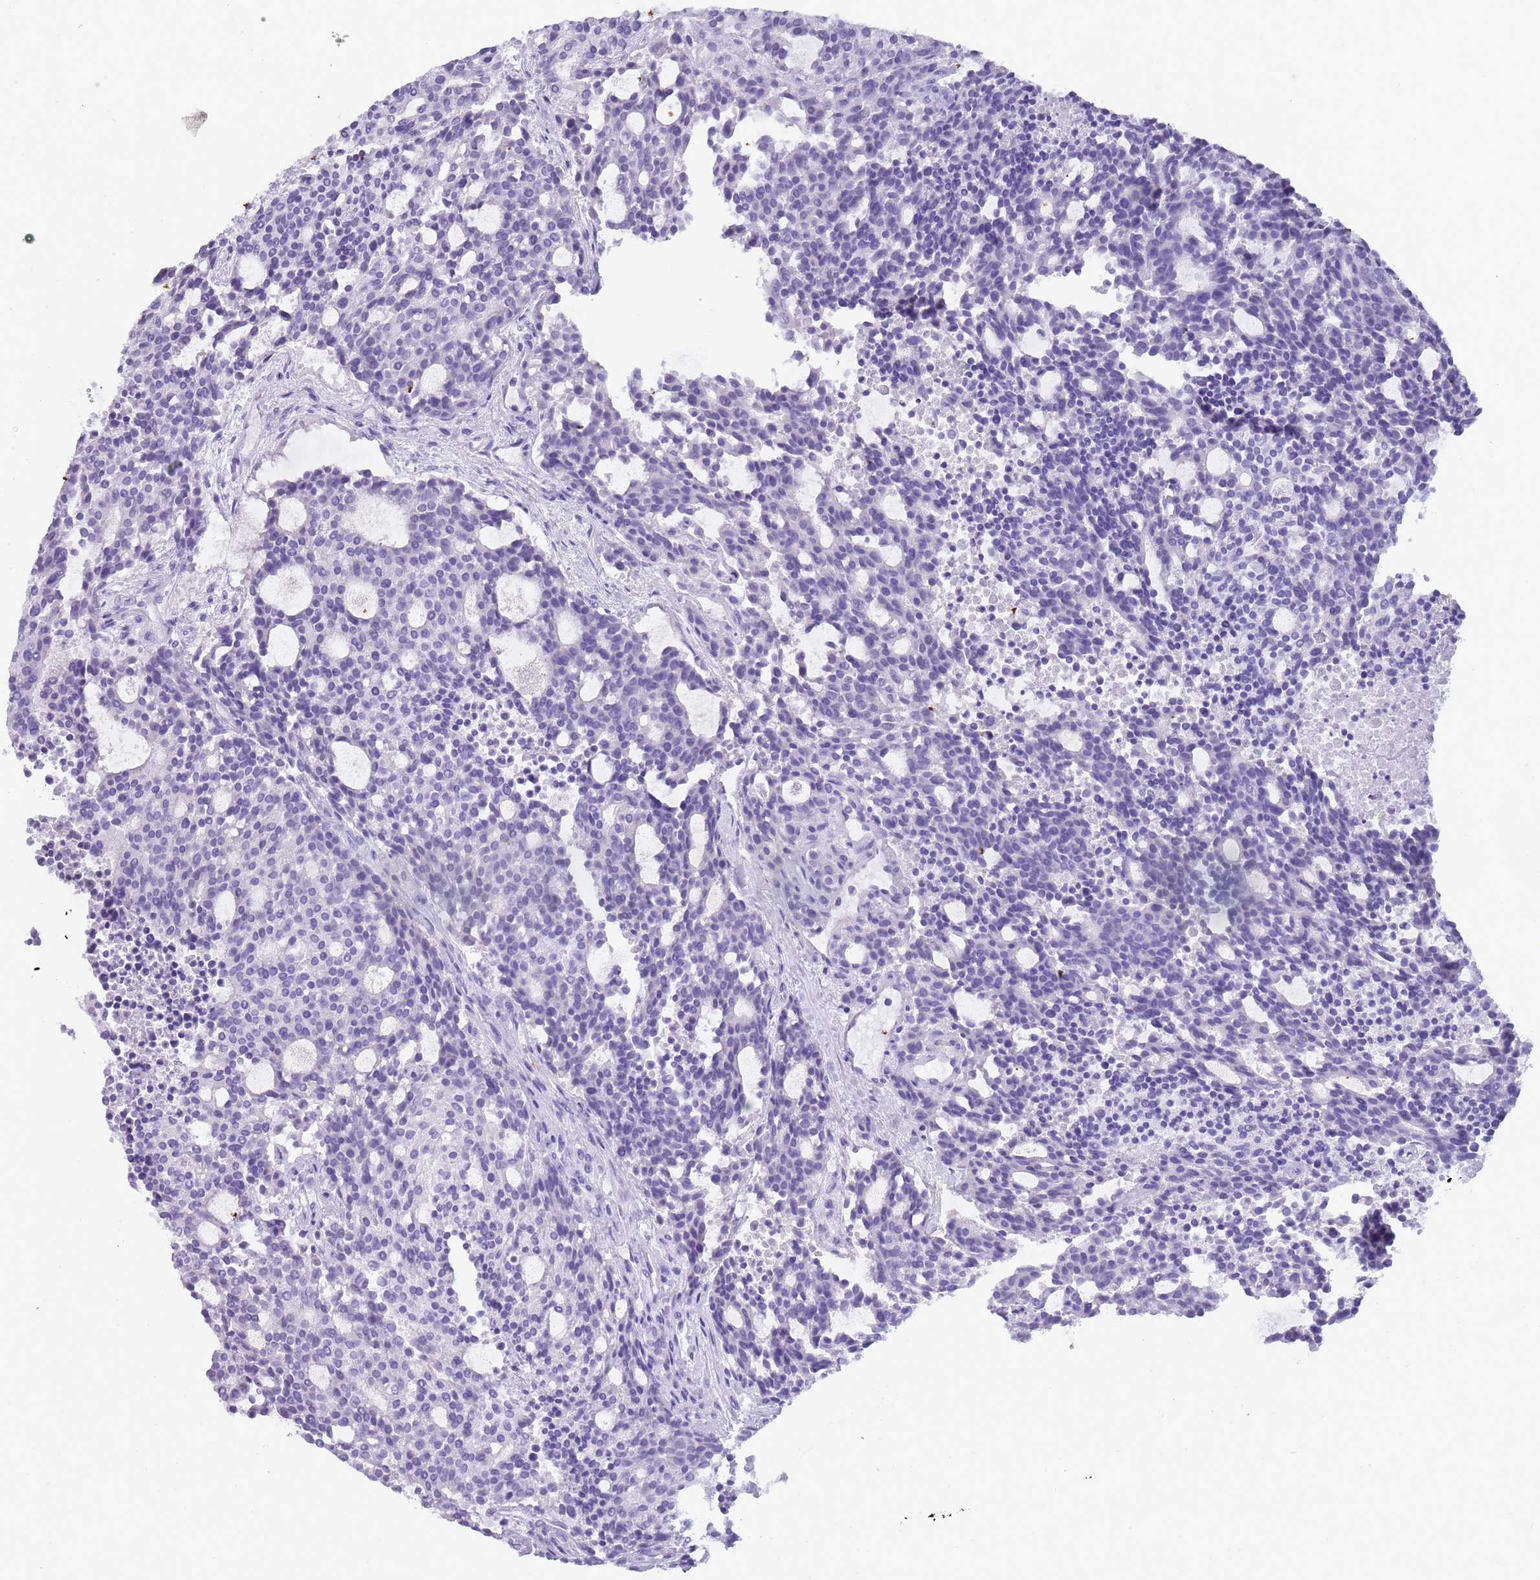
{"staining": {"intensity": "negative", "quantity": "none", "location": "none"}, "tissue": "carcinoid", "cell_type": "Tumor cells", "image_type": "cancer", "snomed": [{"axis": "morphology", "description": "Carcinoid, malignant, NOS"}, {"axis": "topography", "description": "Pancreas"}], "caption": "IHC micrograph of neoplastic tissue: human malignant carcinoid stained with DAB (3,3'-diaminobenzidine) displays no significant protein positivity in tumor cells.", "gene": "NBPF20", "patient": {"sex": "female", "age": 54}}